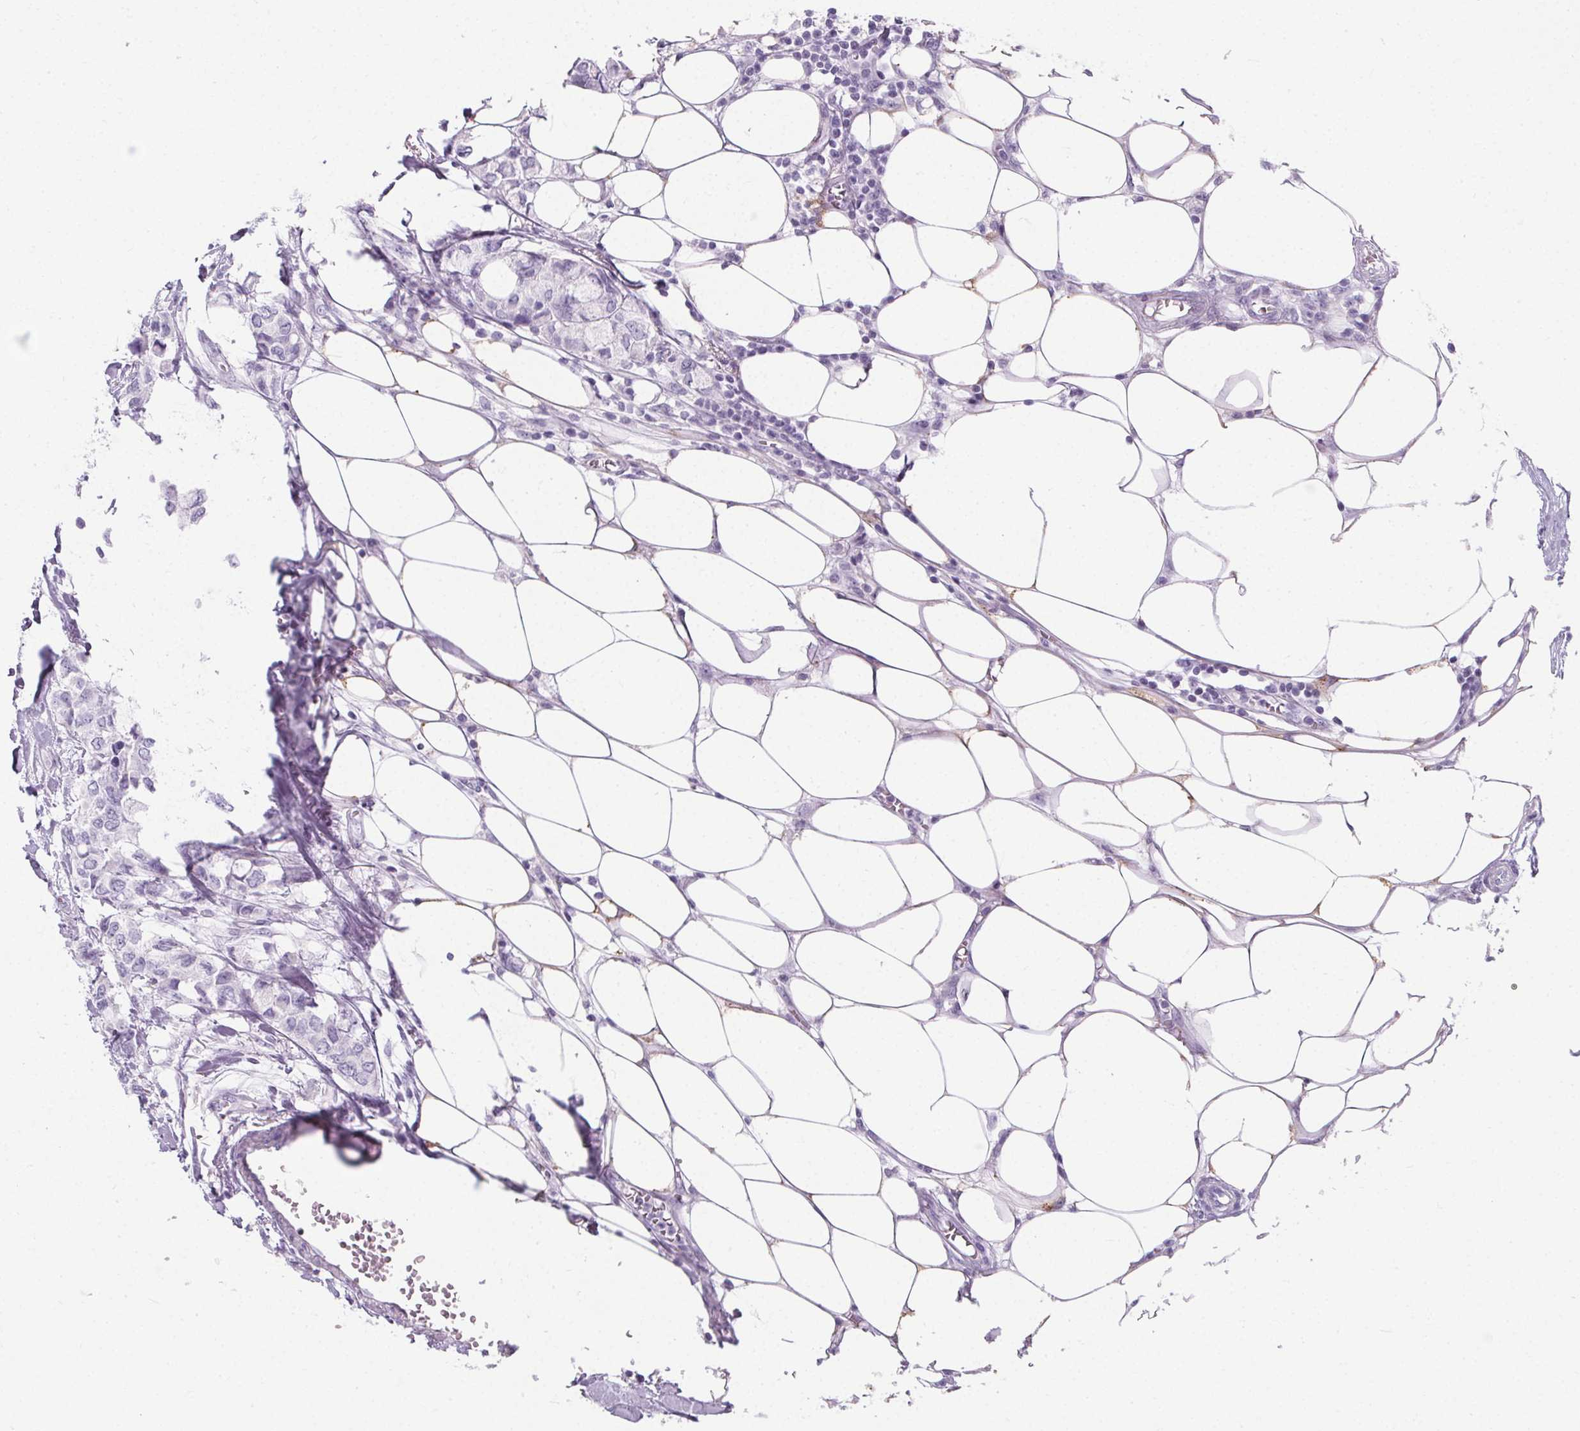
{"staining": {"intensity": "negative", "quantity": "none", "location": "none"}, "tissue": "breast cancer", "cell_type": "Tumor cells", "image_type": "cancer", "snomed": [{"axis": "morphology", "description": "Duct carcinoma"}, {"axis": "topography", "description": "Breast"}], "caption": "Immunohistochemical staining of human breast cancer exhibits no significant positivity in tumor cells.", "gene": "ADRB1", "patient": {"sex": "female", "age": 85}}